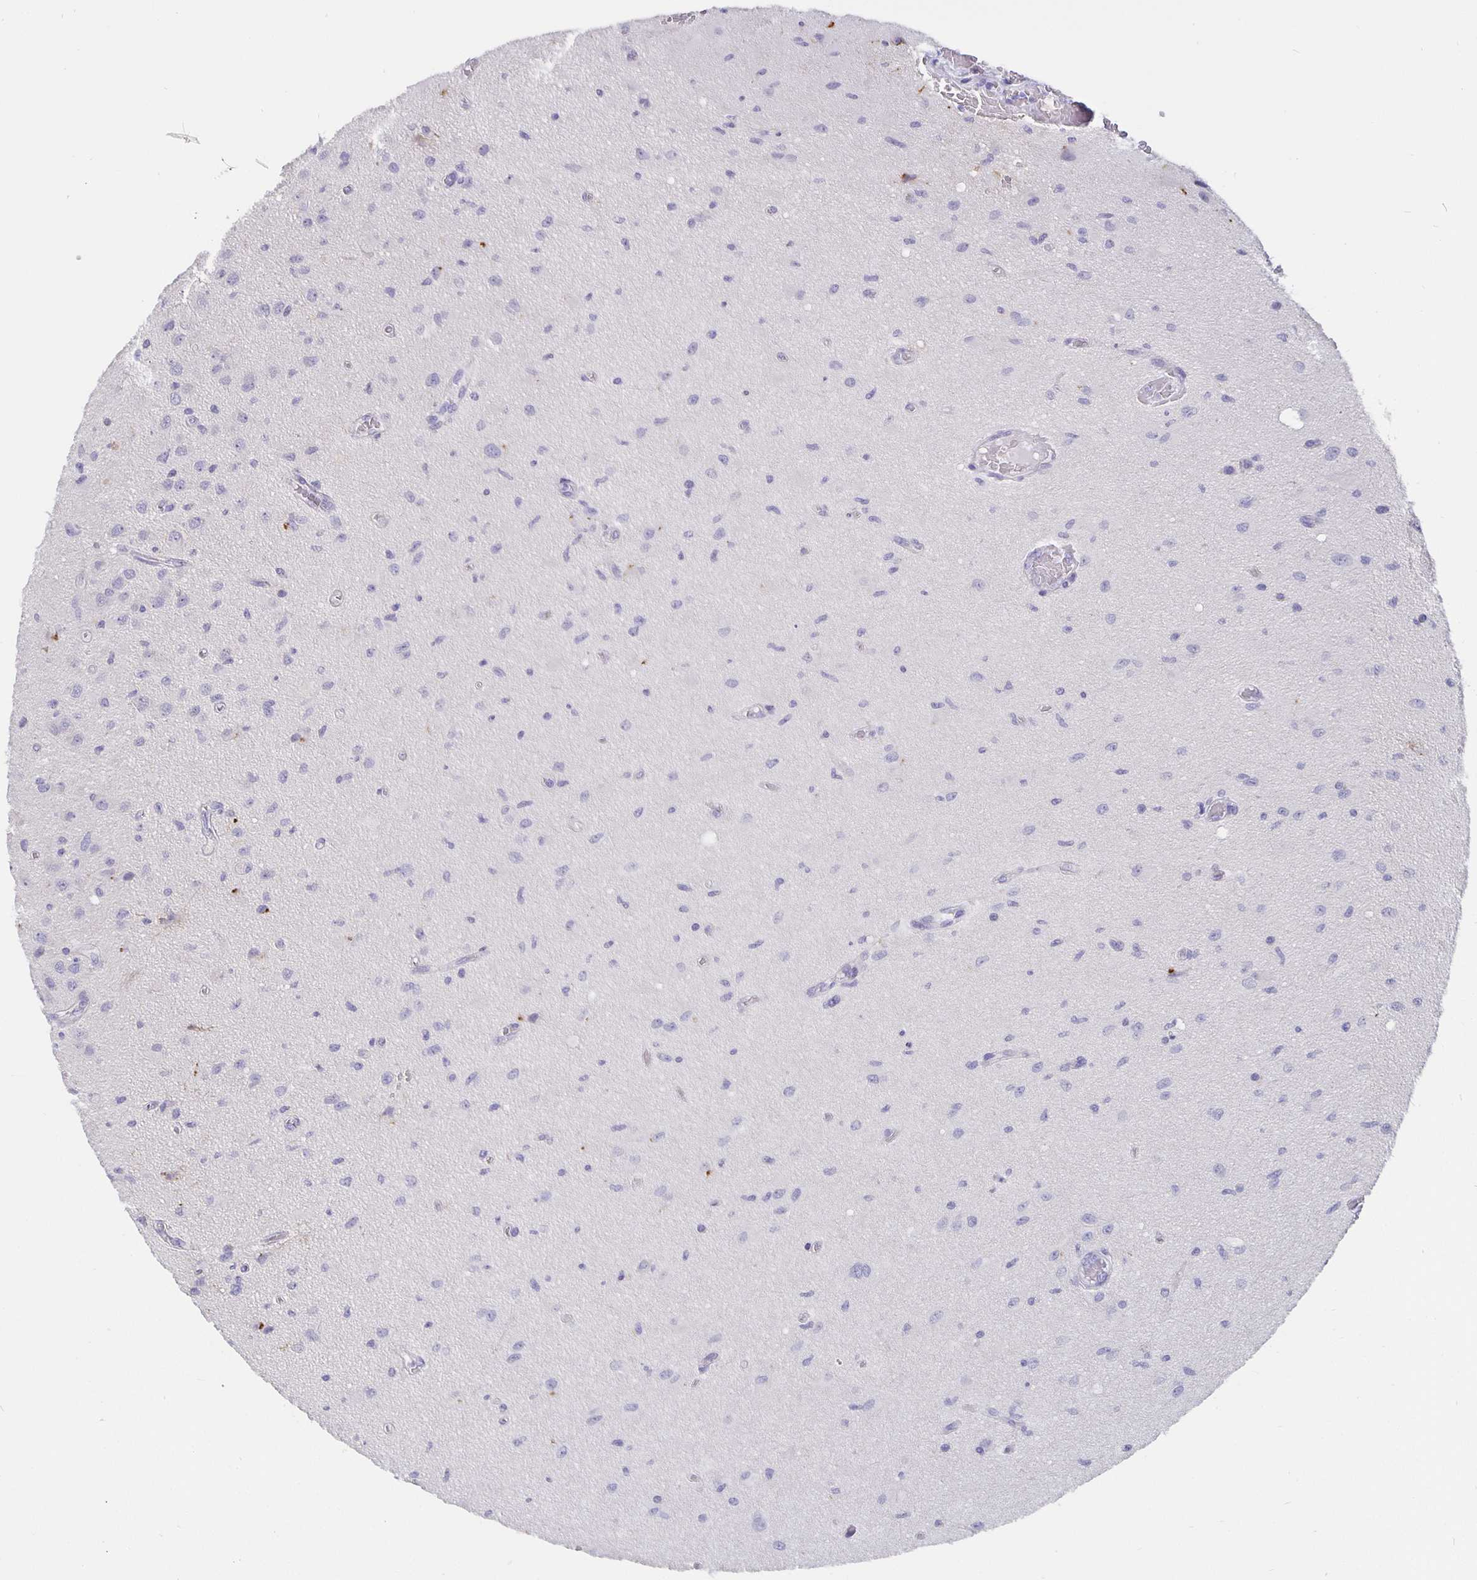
{"staining": {"intensity": "negative", "quantity": "none", "location": "none"}, "tissue": "glioma", "cell_type": "Tumor cells", "image_type": "cancer", "snomed": [{"axis": "morphology", "description": "Glioma, malignant, High grade"}, {"axis": "topography", "description": "Brain"}], "caption": "DAB (3,3'-diaminobenzidine) immunohistochemical staining of malignant high-grade glioma reveals no significant positivity in tumor cells.", "gene": "CFAP74", "patient": {"sex": "male", "age": 67}}